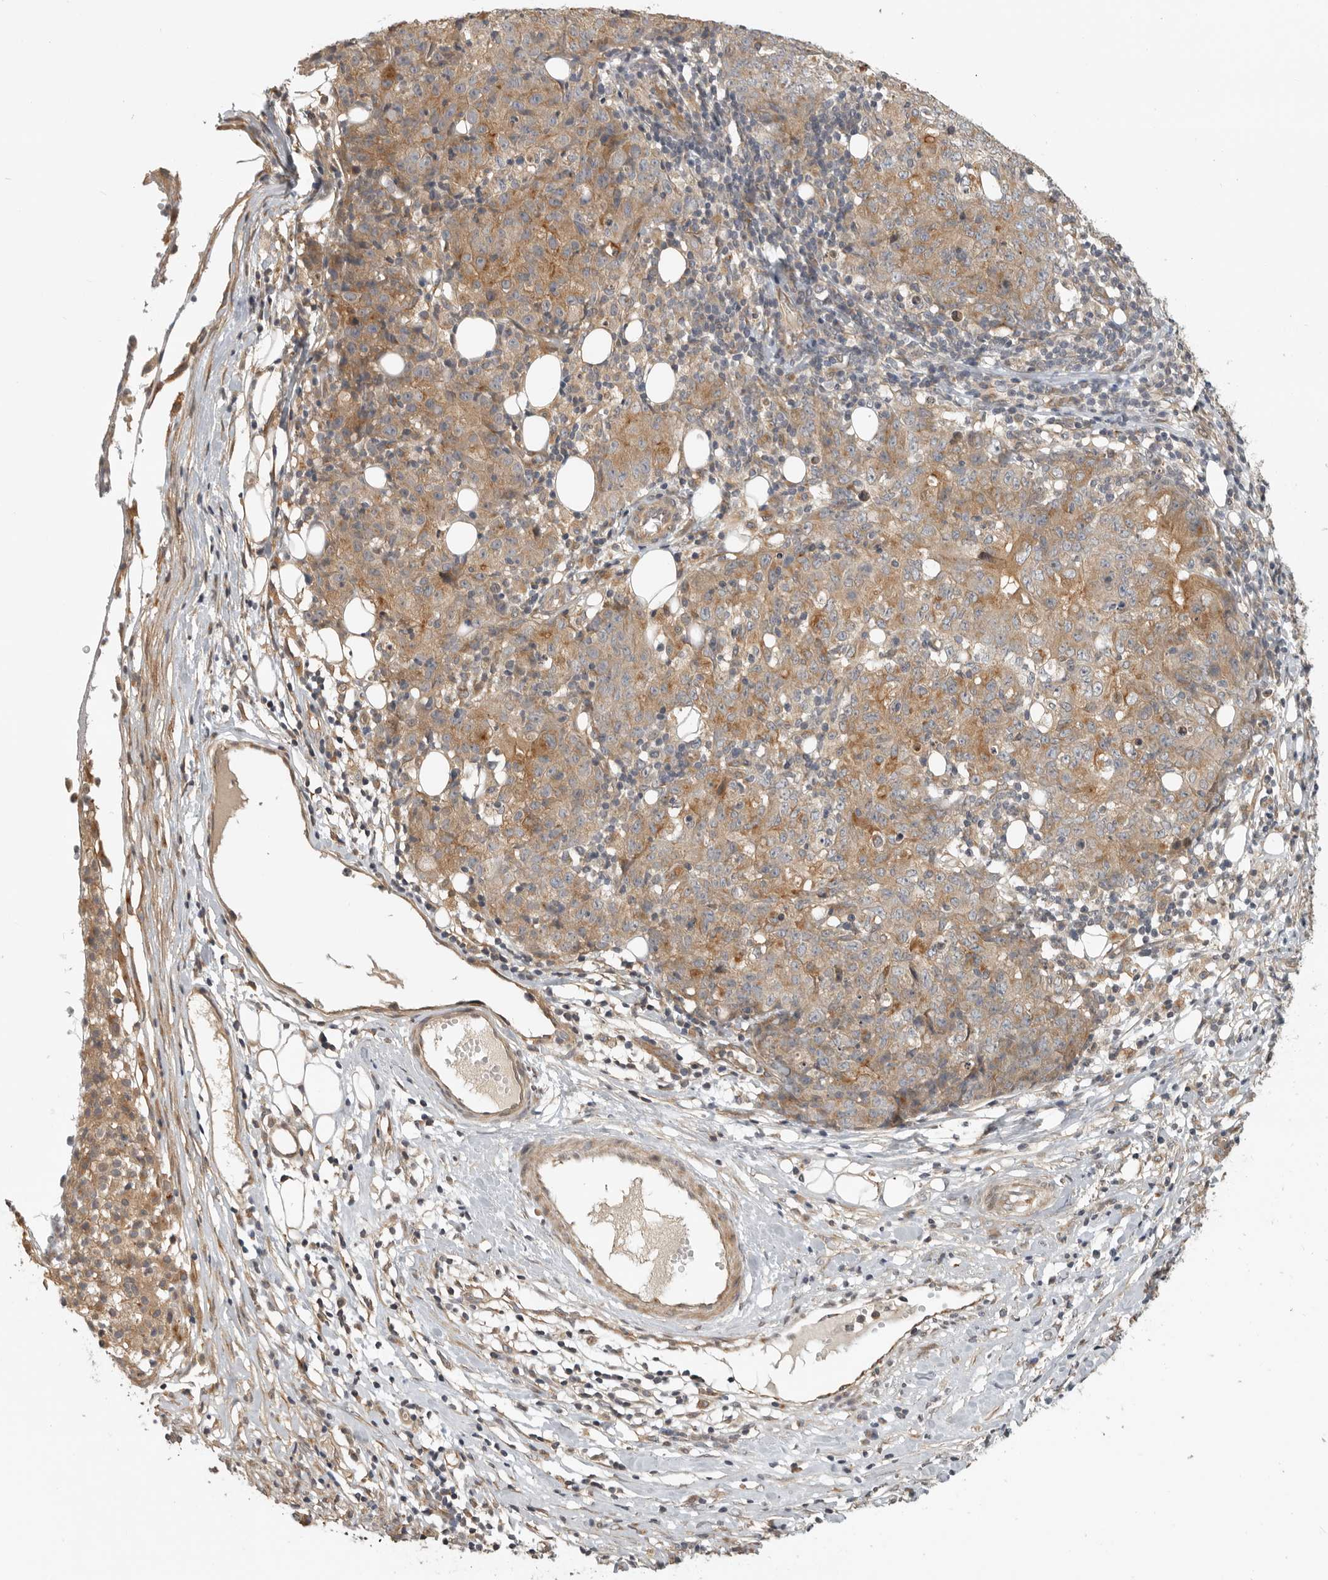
{"staining": {"intensity": "moderate", "quantity": ">75%", "location": "cytoplasmic/membranous"}, "tissue": "ovarian cancer", "cell_type": "Tumor cells", "image_type": "cancer", "snomed": [{"axis": "morphology", "description": "Carcinoma, endometroid"}, {"axis": "topography", "description": "Ovary"}], "caption": "Immunohistochemical staining of human ovarian cancer shows medium levels of moderate cytoplasmic/membranous protein staining in about >75% of tumor cells.", "gene": "CUEDC1", "patient": {"sex": "female", "age": 42}}